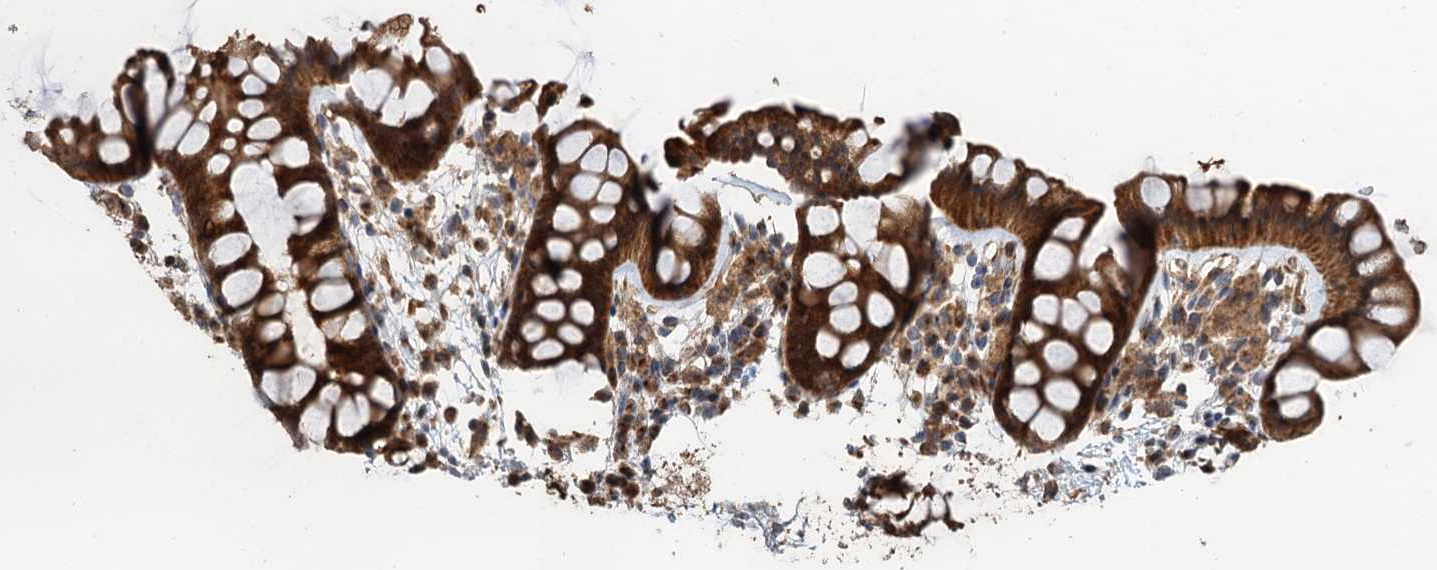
{"staining": {"intensity": "weak", "quantity": "25%-75%", "location": "cytoplasmic/membranous"}, "tissue": "colon", "cell_type": "Endothelial cells", "image_type": "normal", "snomed": [{"axis": "morphology", "description": "Normal tissue, NOS"}, {"axis": "topography", "description": "Colon"}], "caption": "Brown immunohistochemical staining in unremarkable colon reveals weak cytoplasmic/membranous staining in approximately 25%-75% of endothelial cells.", "gene": "DEXI", "patient": {"sex": "female", "age": 62}}